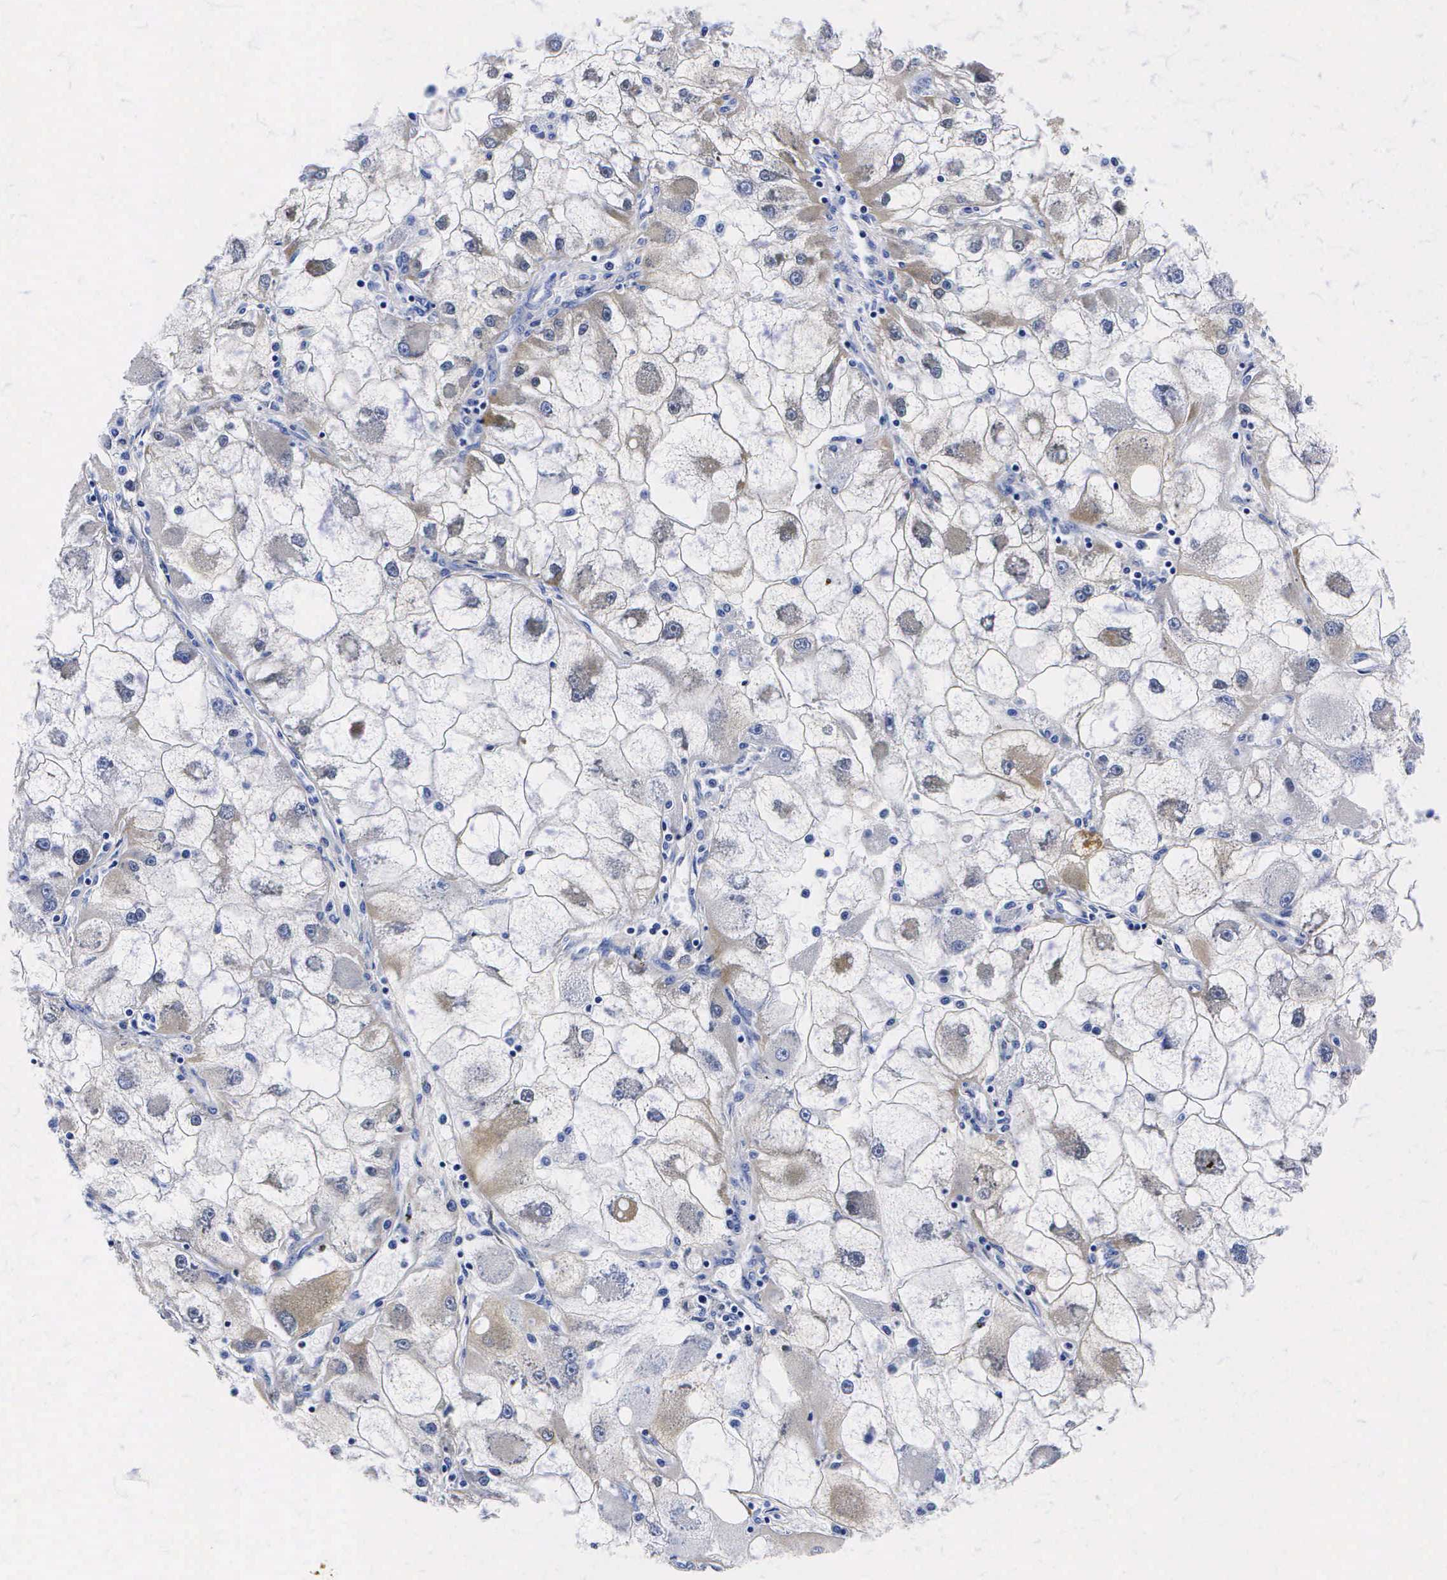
{"staining": {"intensity": "weak", "quantity": "<25%", "location": "cytoplasmic/membranous"}, "tissue": "renal cancer", "cell_type": "Tumor cells", "image_type": "cancer", "snomed": [{"axis": "morphology", "description": "Adenocarcinoma, NOS"}, {"axis": "topography", "description": "Kidney"}], "caption": "Immunohistochemistry (IHC) histopathology image of human renal adenocarcinoma stained for a protein (brown), which shows no expression in tumor cells.", "gene": "ENO2", "patient": {"sex": "female", "age": 73}}